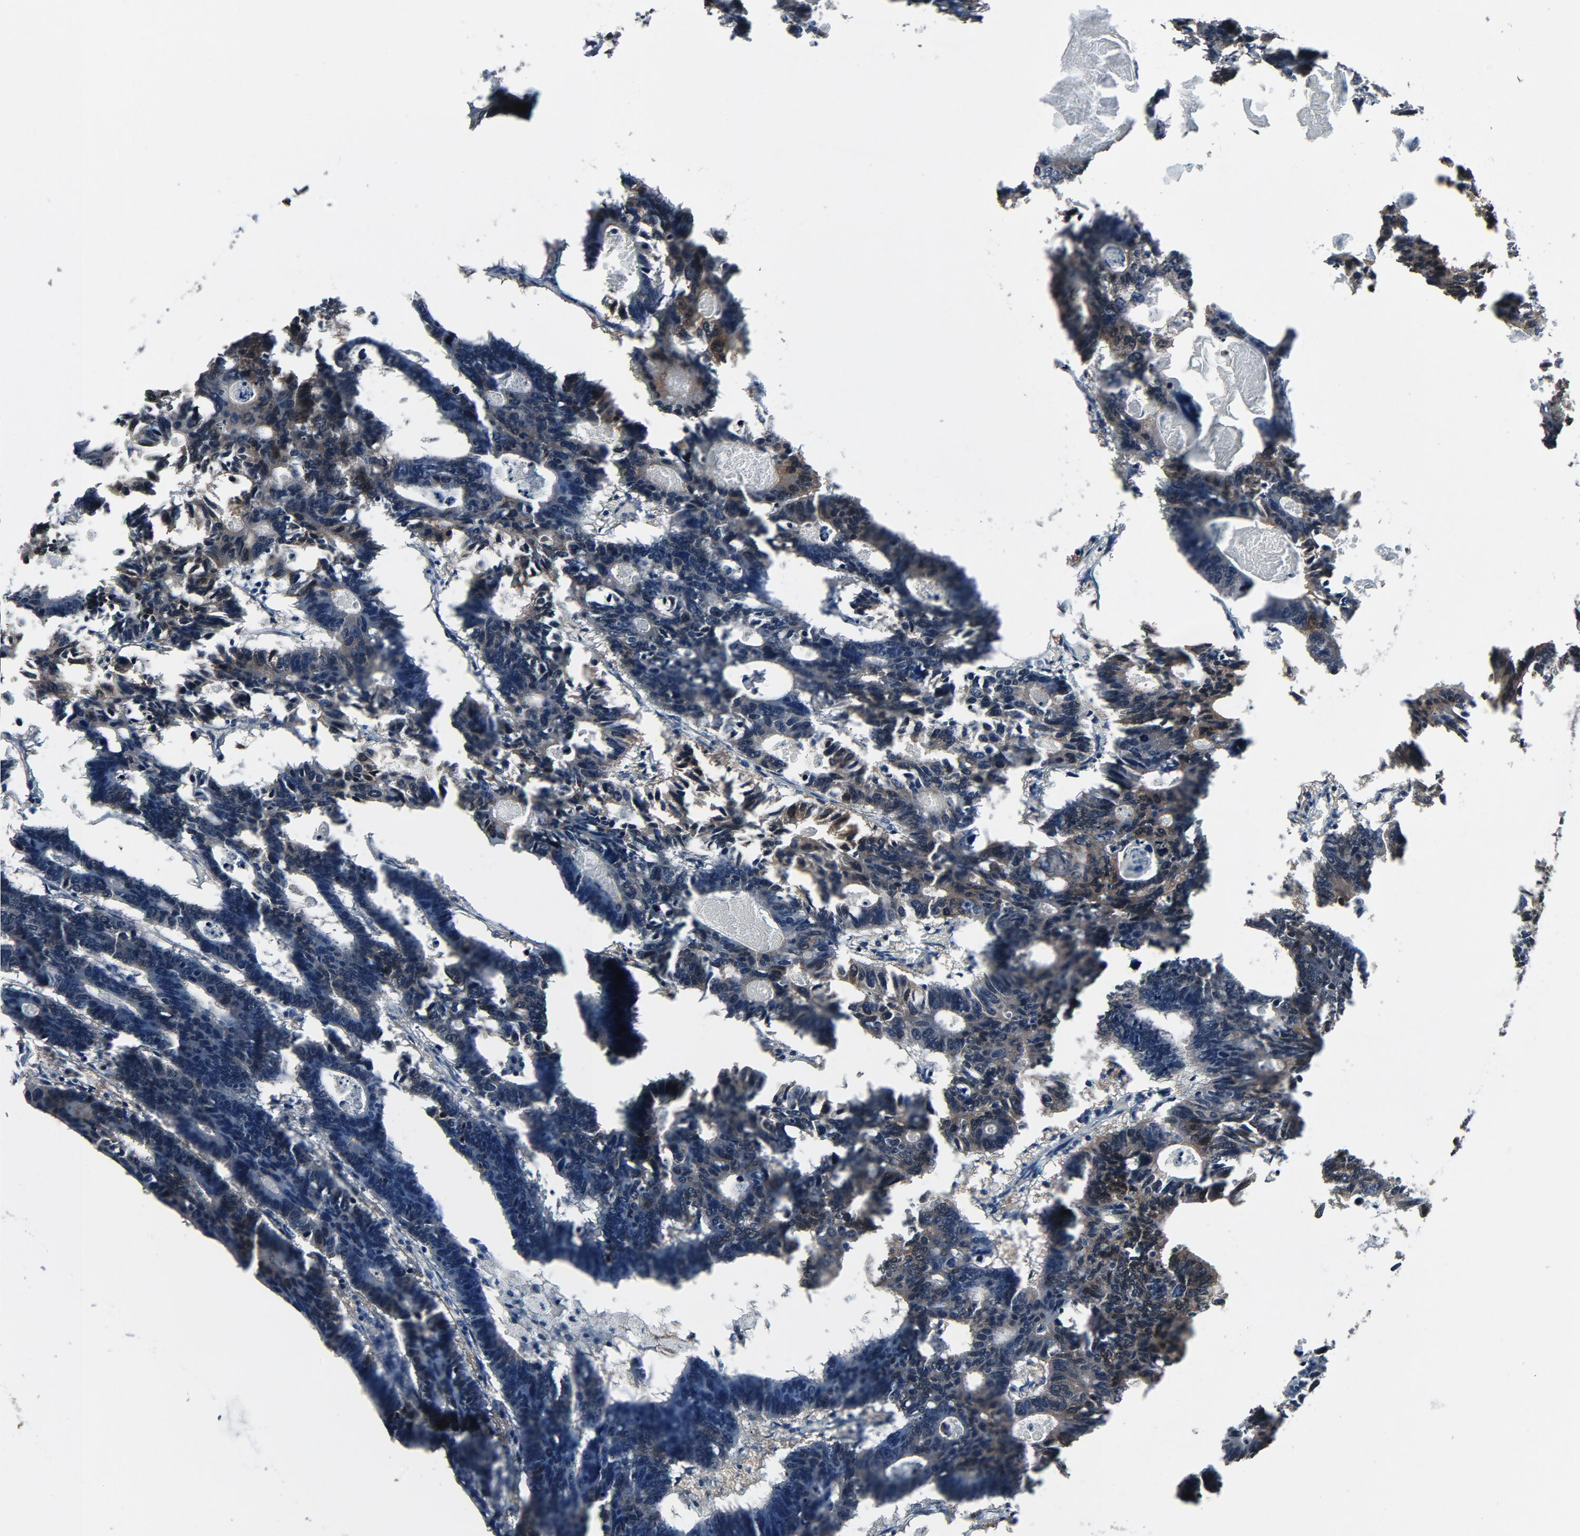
{"staining": {"intensity": "weak", "quantity": "<25%", "location": "cytoplasmic/membranous,nuclear"}, "tissue": "colorectal cancer", "cell_type": "Tumor cells", "image_type": "cancer", "snomed": [{"axis": "morphology", "description": "Adenocarcinoma, NOS"}, {"axis": "topography", "description": "Colon"}], "caption": "High magnification brightfield microscopy of colorectal cancer (adenocarcinoma) stained with DAB (3,3'-diaminobenzidine) (brown) and counterstained with hematoxylin (blue): tumor cells show no significant positivity.", "gene": "GPX2", "patient": {"sex": "female", "age": 55}}